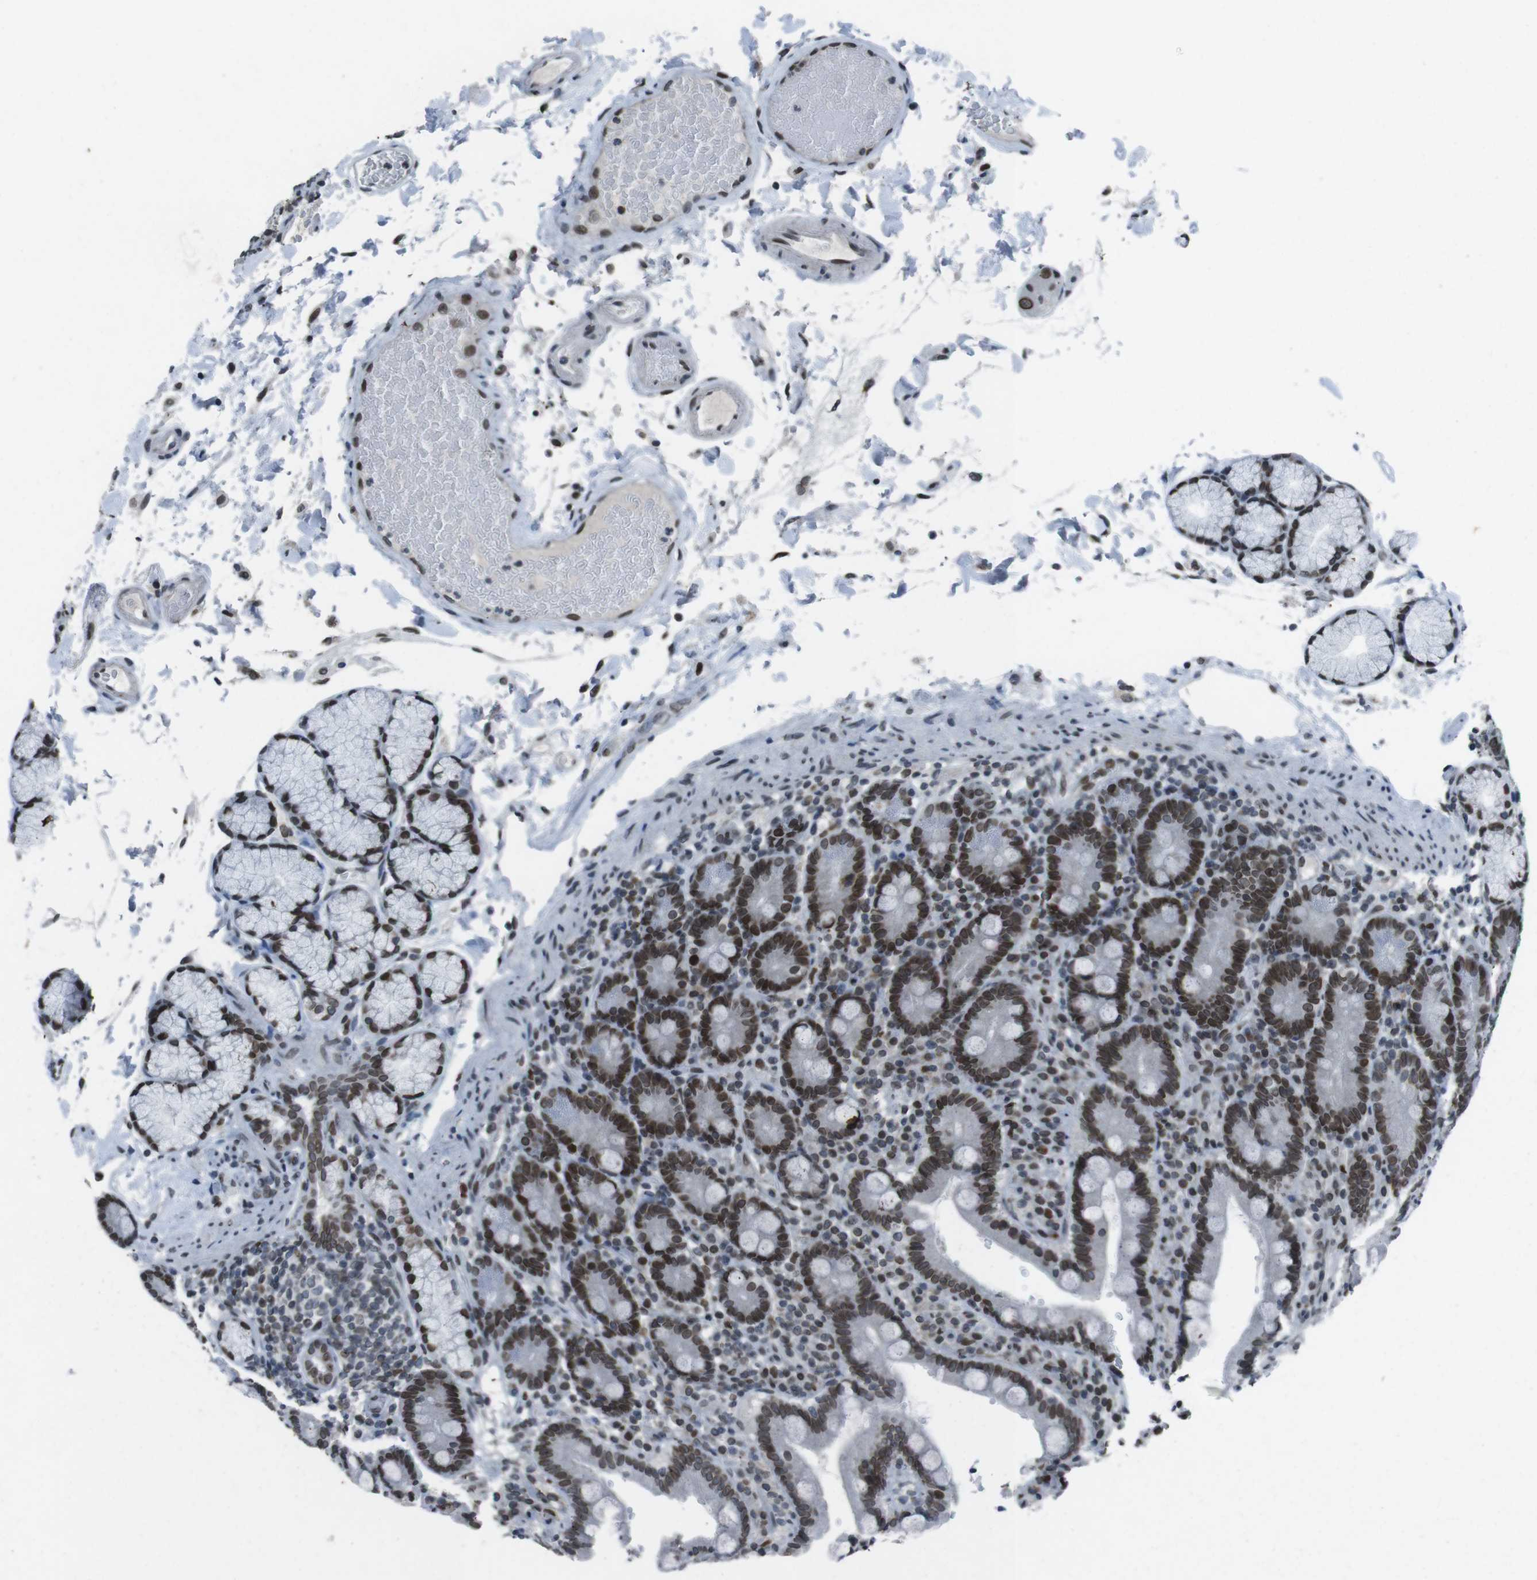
{"staining": {"intensity": "strong", "quantity": ">75%", "location": "cytoplasmic/membranous,nuclear"}, "tissue": "duodenum", "cell_type": "Glandular cells", "image_type": "normal", "snomed": [{"axis": "morphology", "description": "Normal tissue, NOS"}, {"axis": "topography", "description": "Small intestine, NOS"}], "caption": "DAB (3,3'-diaminobenzidine) immunohistochemical staining of unremarkable human duodenum reveals strong cytoplasmic/membranous,nuclear protein expression in approximately >75% of glandular cells.", "gene": "MAD1L1", "patient": {"sex": "female", "age": 71}}